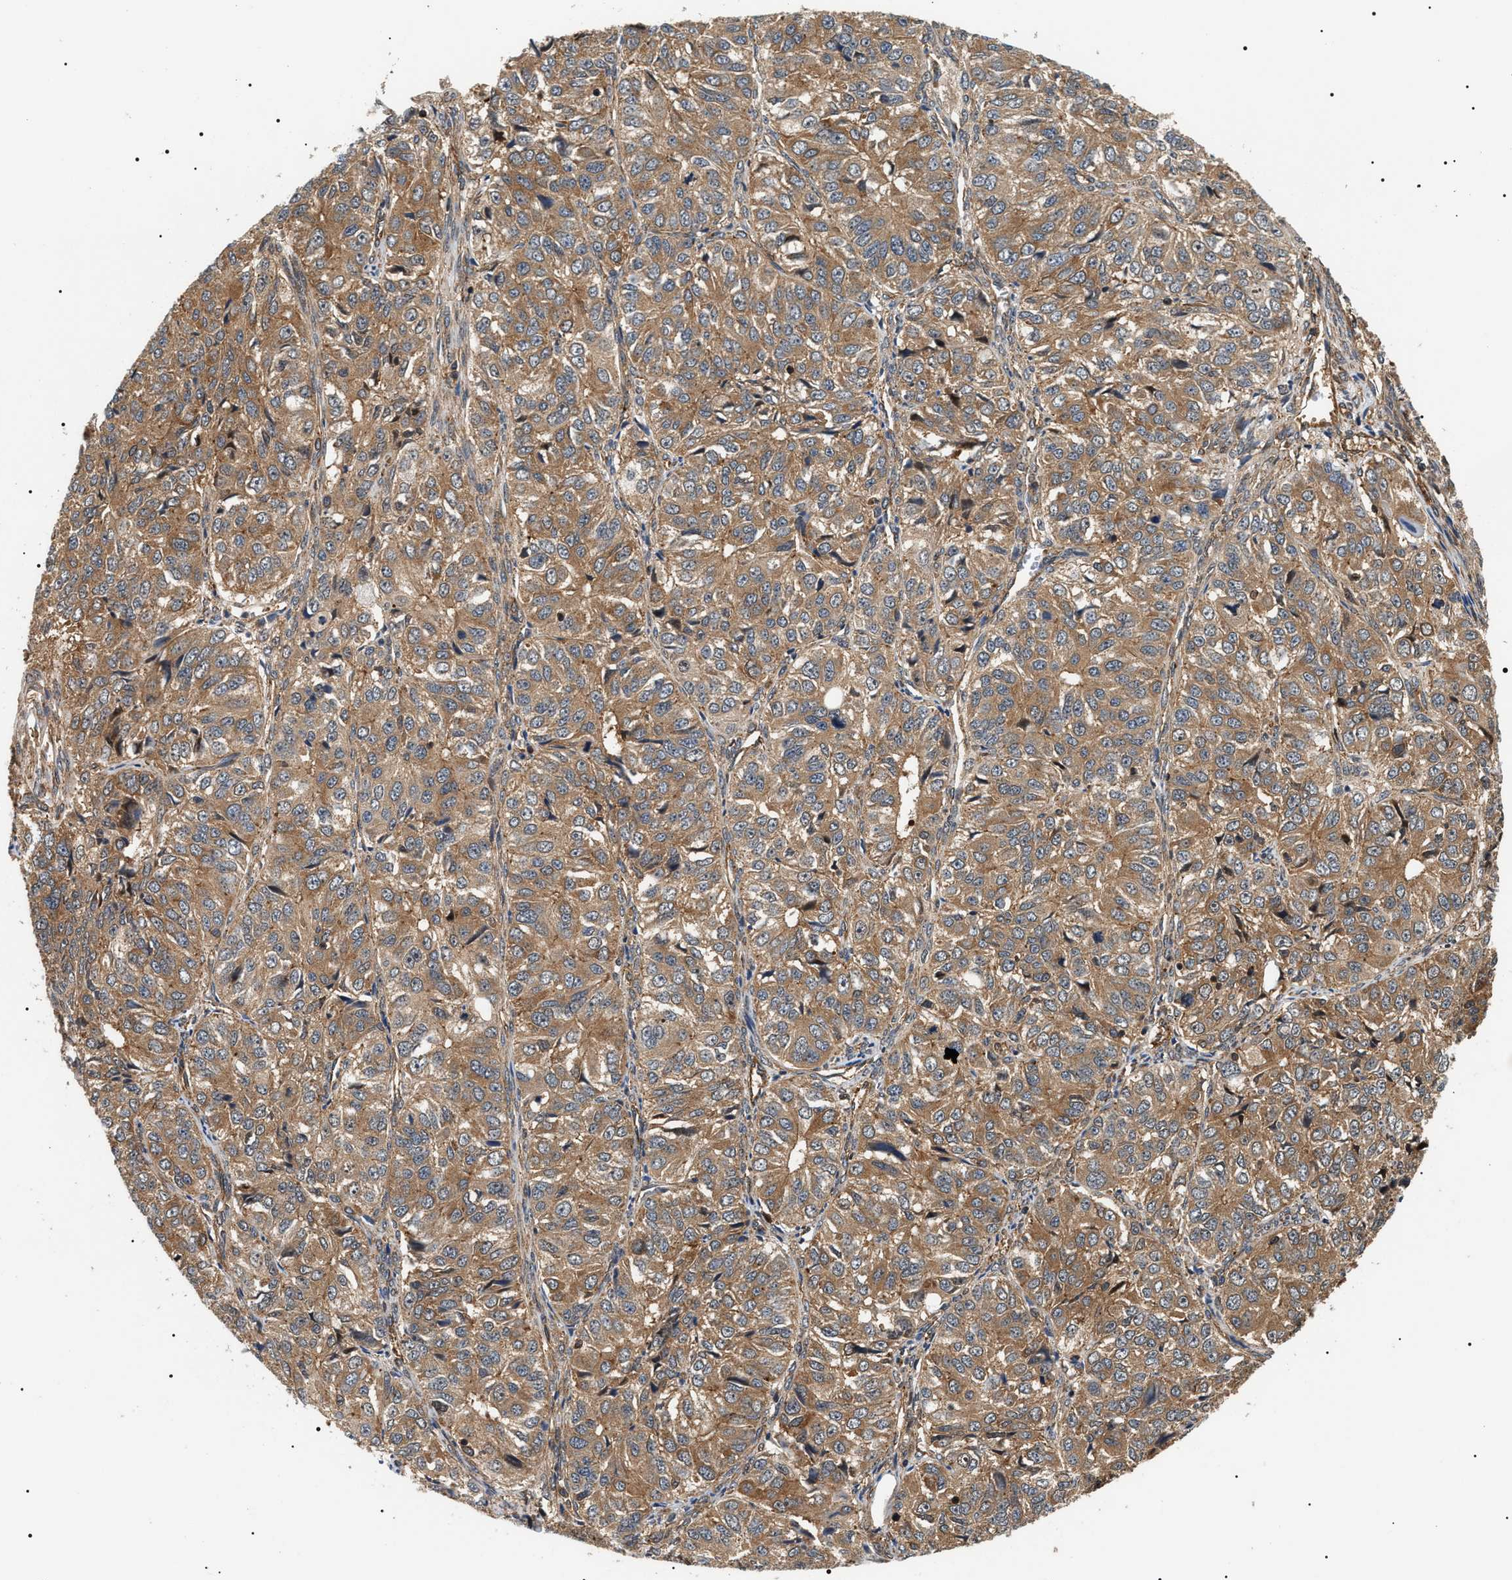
{"staining": {"intensity": "moderate", "quantity": ">75%", "location": "cytoplasmic/membranous"}, "tissue": "ovarian cancer", "cell_type": "Tumor cells", "image_type": "cancer", "snomed": [{"axis": "morphology", "description": "Carcinoma, endometroid"}, {"axis": "topography", "description": "Ovary"}], "caption": "Ovarian endometroid carcinoma was stained to show a protein in brown. There is medium levels of moderate cytoplasmic/membranous staining in about >75% of tumor cells. The staining is performed using DAB brown chromogen to label protein expression. The nuclei are counter-stained blue using hematoxylin.", "gene": "SH3GLB2", "patient": {"sex": "female", "age": 51}}